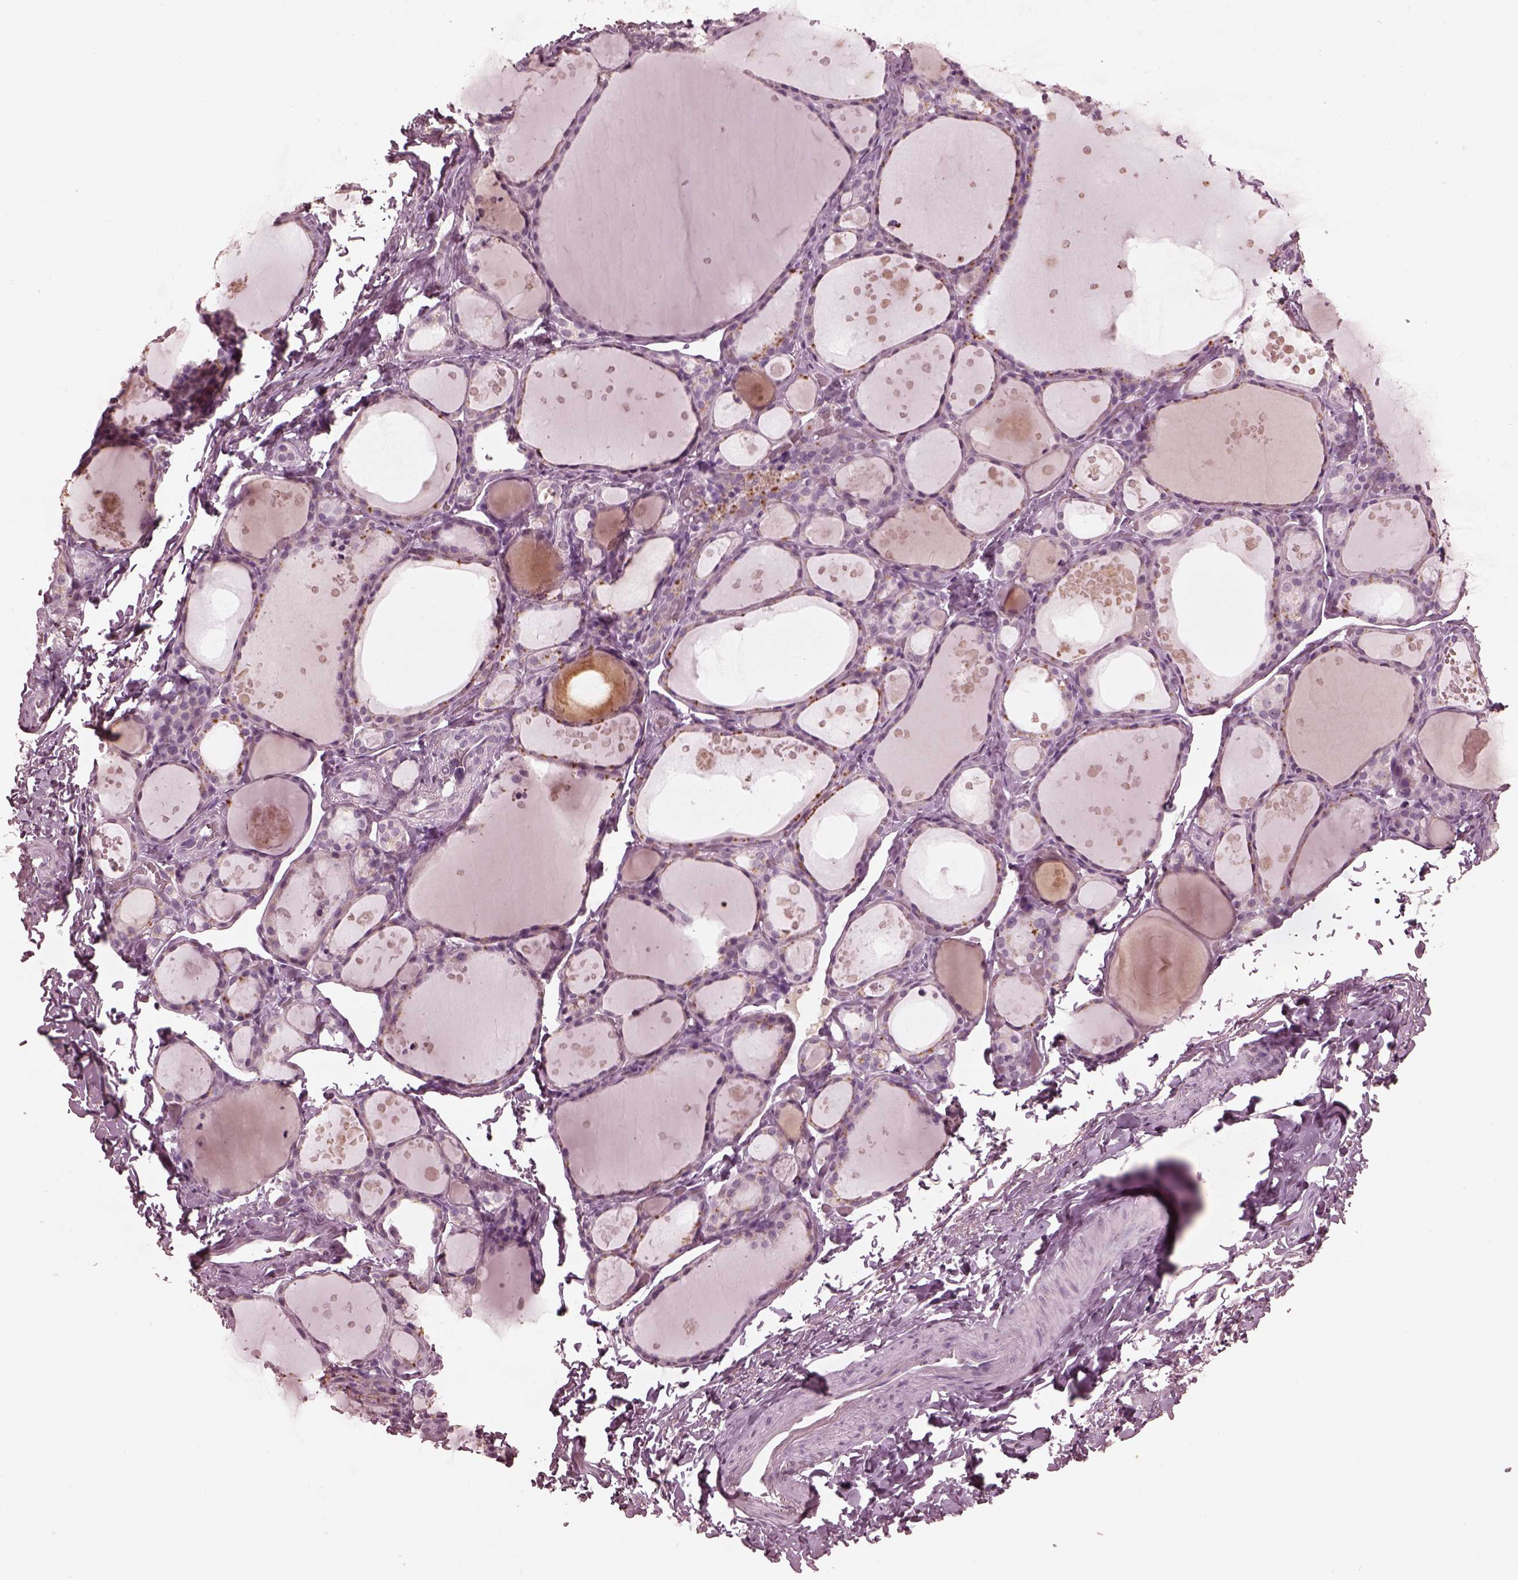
{"staining": {"intensity": "negative", "quantity": "none", "location": "none"}, "tissue": "thyroid gland", "cell_type": "Glandular cells", "image_type": "normal", "snomed": [{"axis": "morphology", "description": "Normal tissue, NOS"}, {"axis": "topography", "description": "Thyroid gland"}], "caption": "An IHC photomicrograph of unremarkable thyroid gland is shown. There is no staining in glandular cells of thyroid gland. (IHC, brightfield microscopy, high magnification).", "gene": "KRT79", "patient": {"sex": "male", "age": 68}}